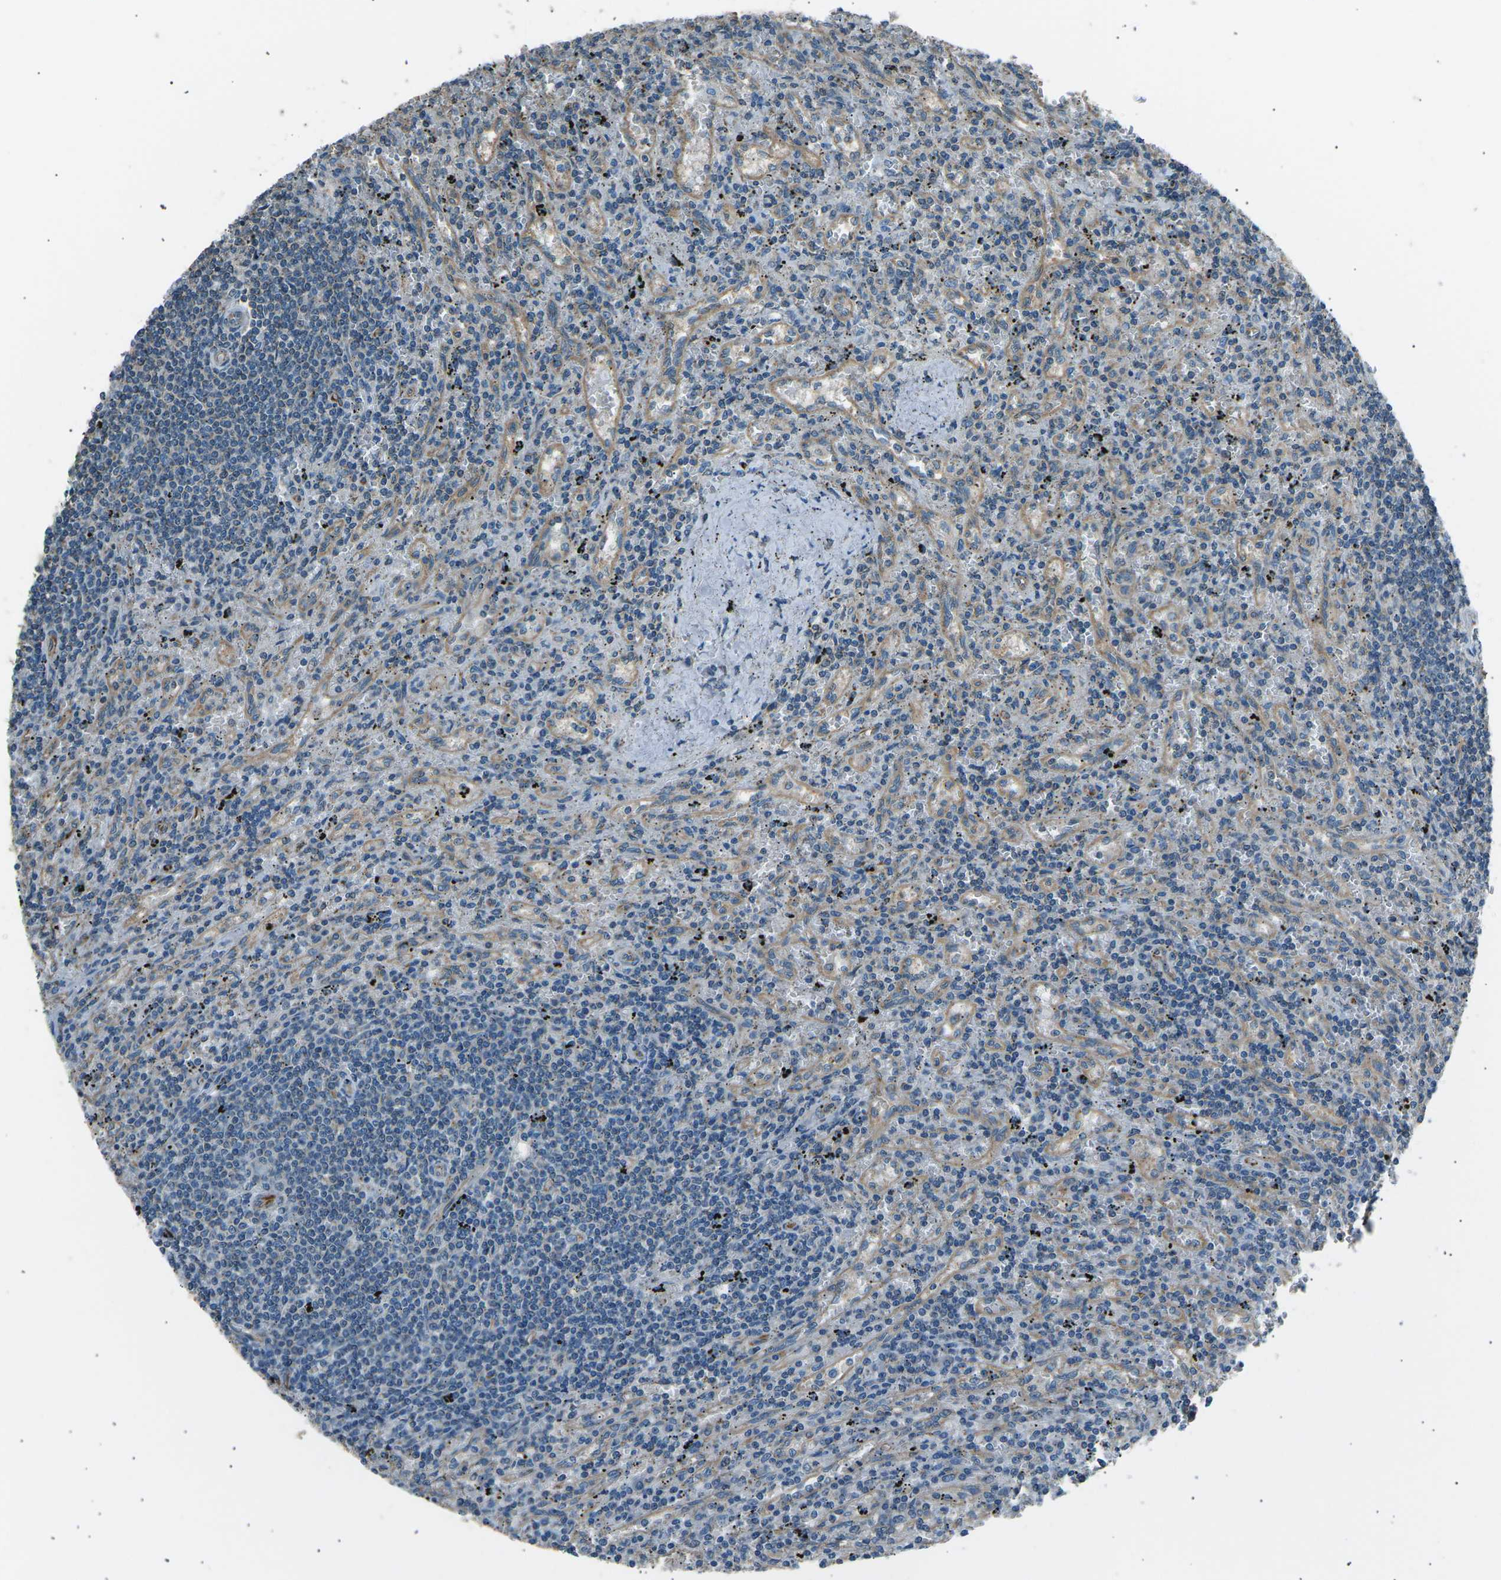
{"staining": {"intensity": "negative", "quantity": "none", "location": "none"}, "tissue": "lymphoma", "cell_type": "Tumor cells", "image_type": "cancer", "snomed": [{"axis": "morphology", "description": "Malignant lymphoma, non-Hodgkin's type, Low grade"}, {"axis": "topography", "description": "Spleen"}], "caption": "Tumor cells show no significant protein expression in low-grade malignant lymphoma, non-Hodgkin's type. (DAB immunohistochemistry visualized using brightfield microscopy, high magnification).", "gene": "SLK", "patient": {"sex": "male", "age": 76}}